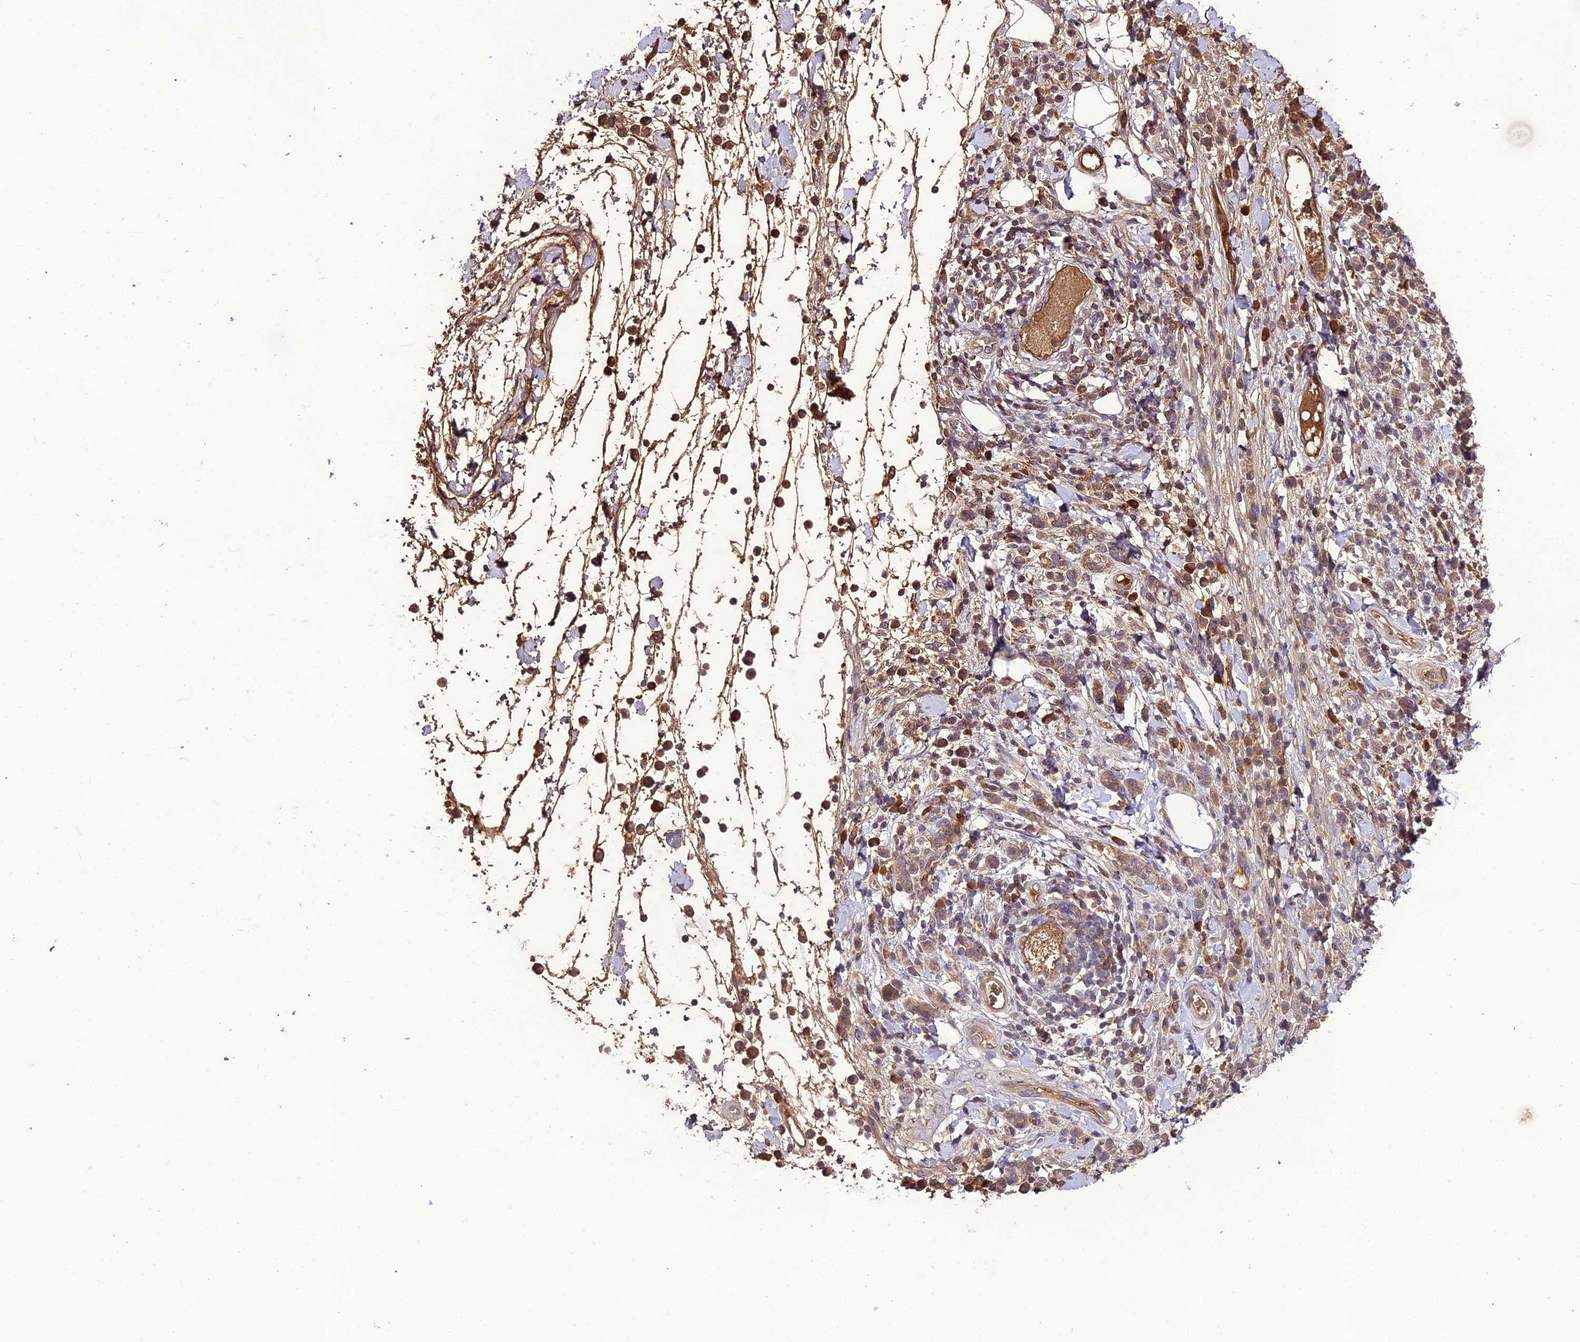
{"staining": {"intensity": "weak", "quantity": ">75%", "location": "cytoplasmic/membranous"}, "tissue": "stomach cancer", "cell_type": "Tumor cells", "image_type": "cancer", "snomed": [{"axis": "morphology", "description": "Adenocarcinoma, NOS"}, {"axis": "topography", "description": "Stomach"}], "caption": "A high-resolution micrograph shows immunohistochemistry staining of stomach adenocarcinoma, which demonstrates weak cytoplasmic/membranous expression in approximately >75% of tumor cells. The staining was performed using DAB, with brown indicating positive protein expression. Nuclei are stained blue with hematoxylin.", "gene": "KCTD16", "patient": {"sex": "male", "age": 77}}